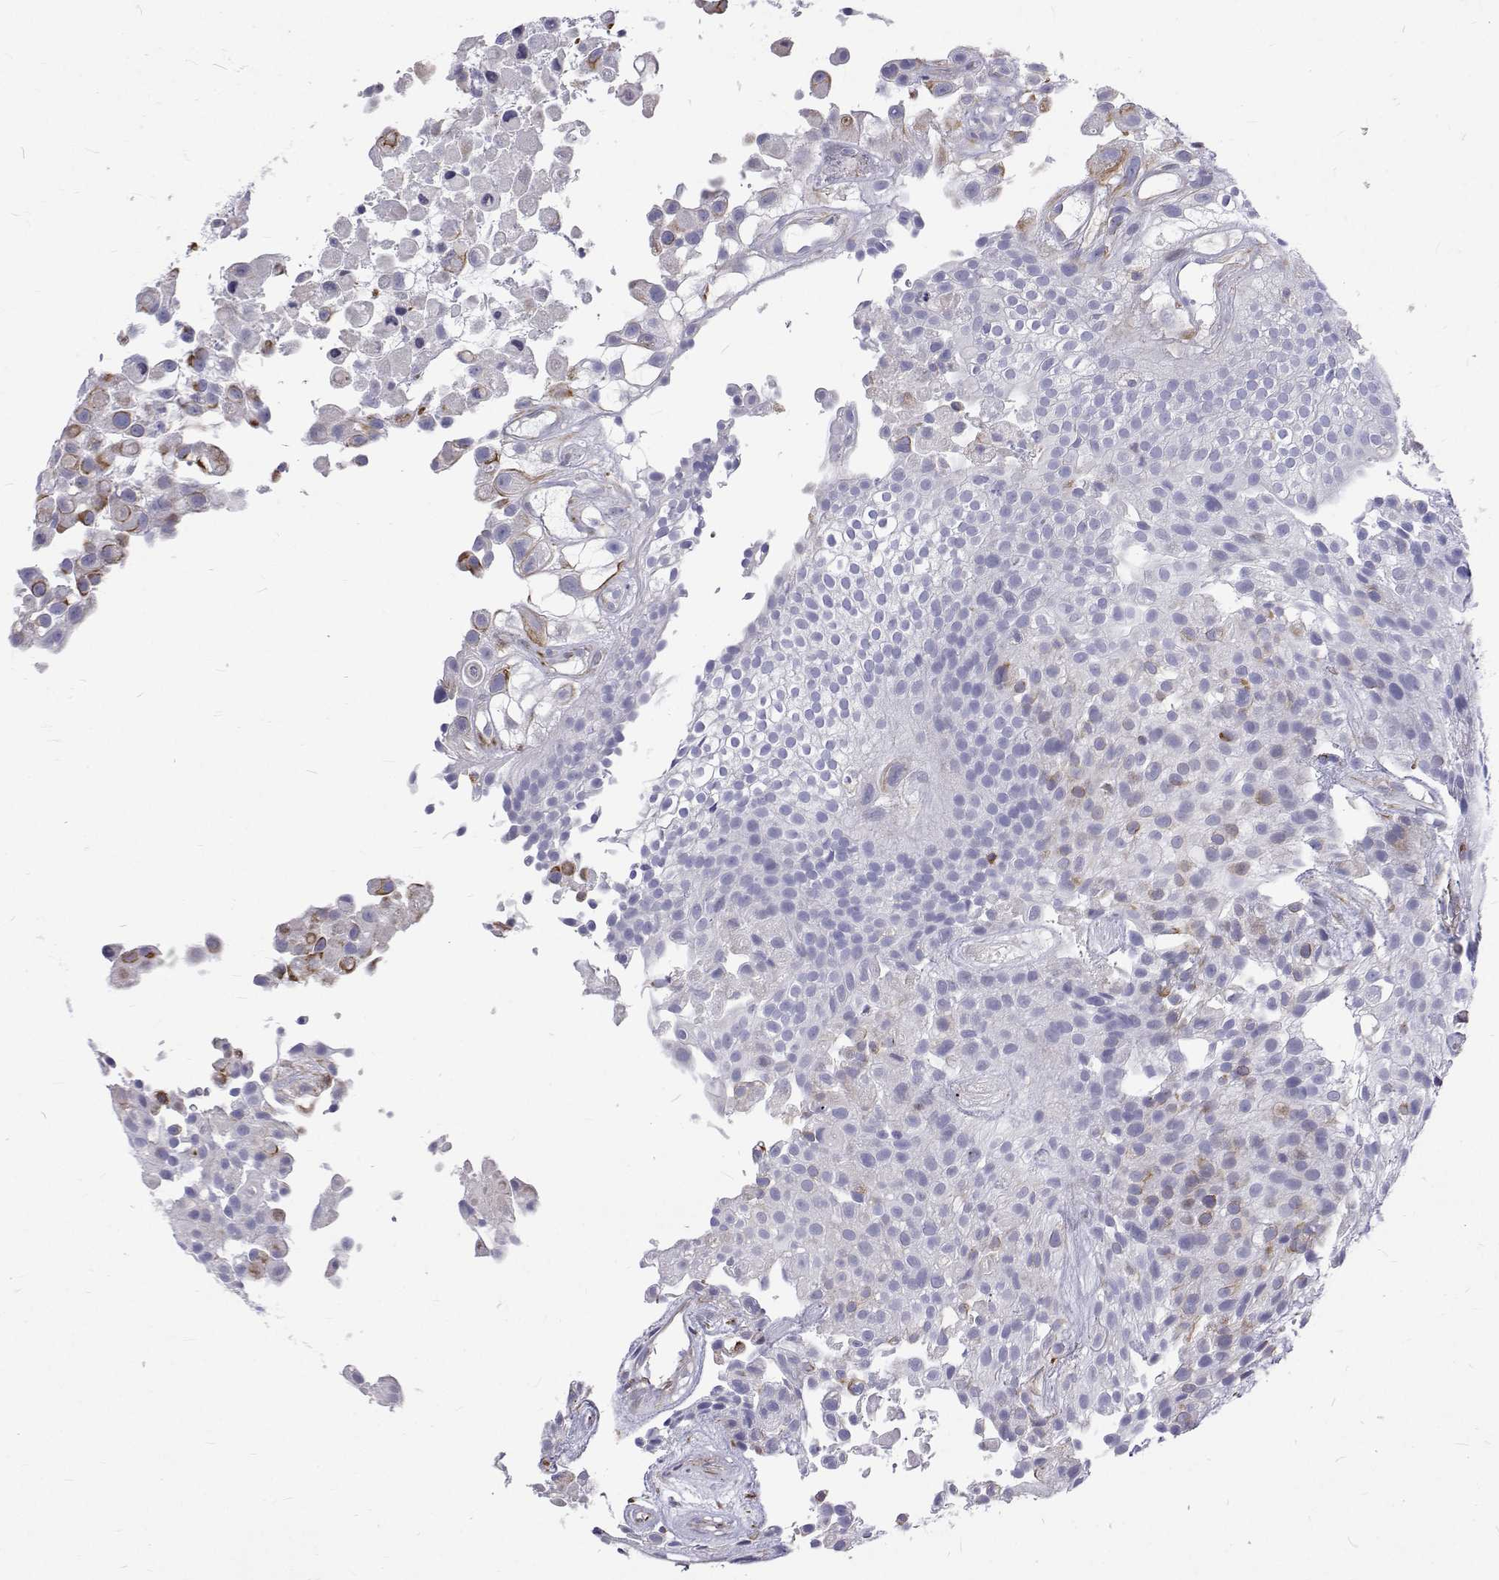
{"staining": {"intensity": "negative", "quantity": "none", "location": "none"}, "tissue": "urothelial cancer", "cell_type": "Tumor cells", "image_type": "cancer", "snomed": [{"axis": "morphology", "description": "Urothelial carcinoma, High grade"}, {"axis": "topography", "description": "Urinary bladder"}], "caption": "A photomicrograph of high-grade urothelial carcinoma stained for a protein shows no brown staining in tumor cells.", "gene": "OPRPN", "patient": {"sex": "male", "age": 56}}